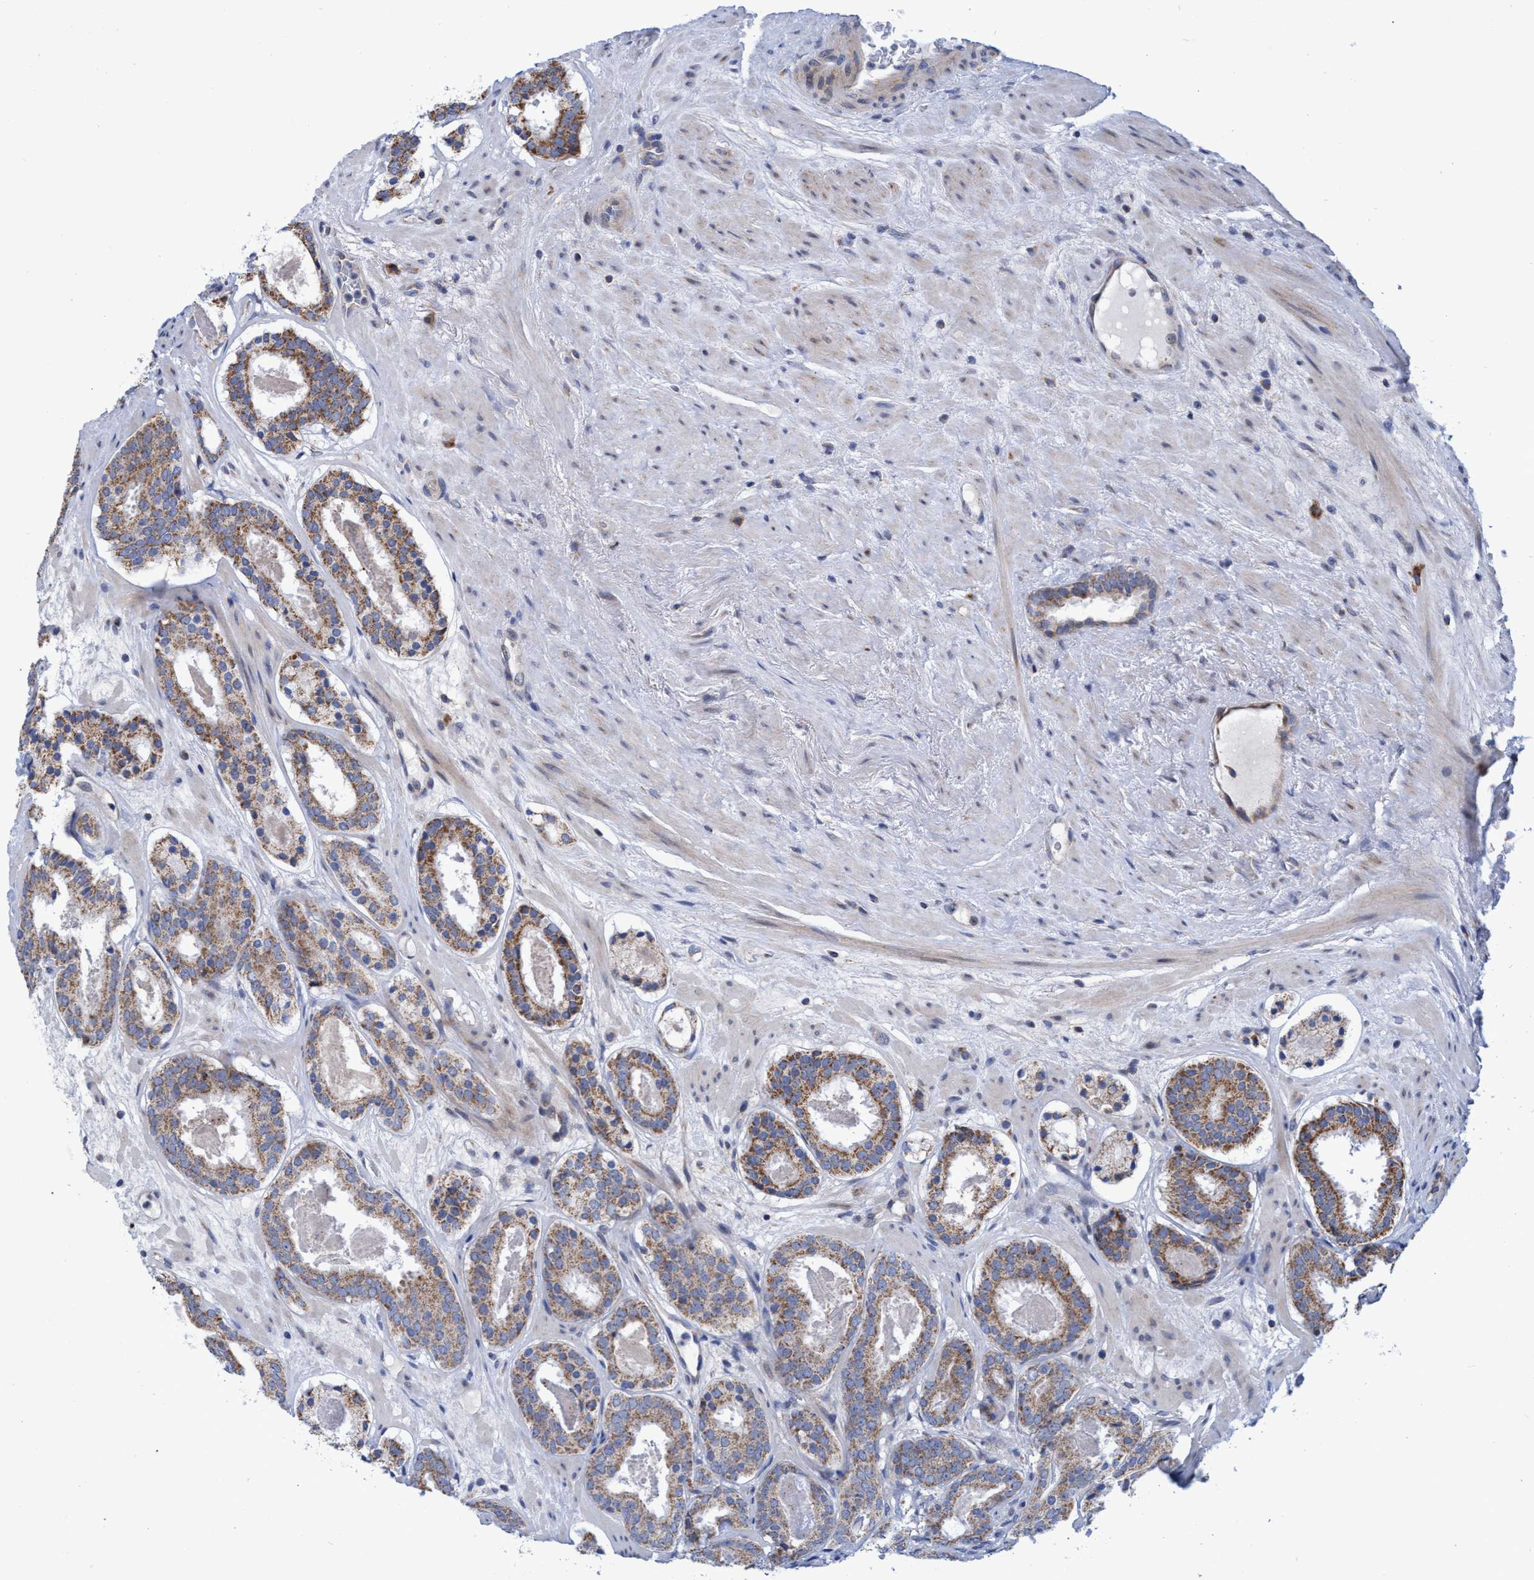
{"staining": {"intensity": "moderate", "quantity": ">75%", "location": "cytoplasmic/membranous"}, "tissue": "prostate cancer", "cell_type": "Tumor cells", "image_type": "cancer", "snomed": [{"axis": "morphology", "description": "Adenocarcinoma, Low grade"}, {"axis": "topography", "description": "Prostate"}], "caption": "Protein expression analysis of human adenocarcinoma (low-grade) (prostate) reveals moderate cytoplasmic/membranous expression in about >75% of tumor cells.", "gene": "NAT16", "patient": {"sex": "male", "age": 69}}